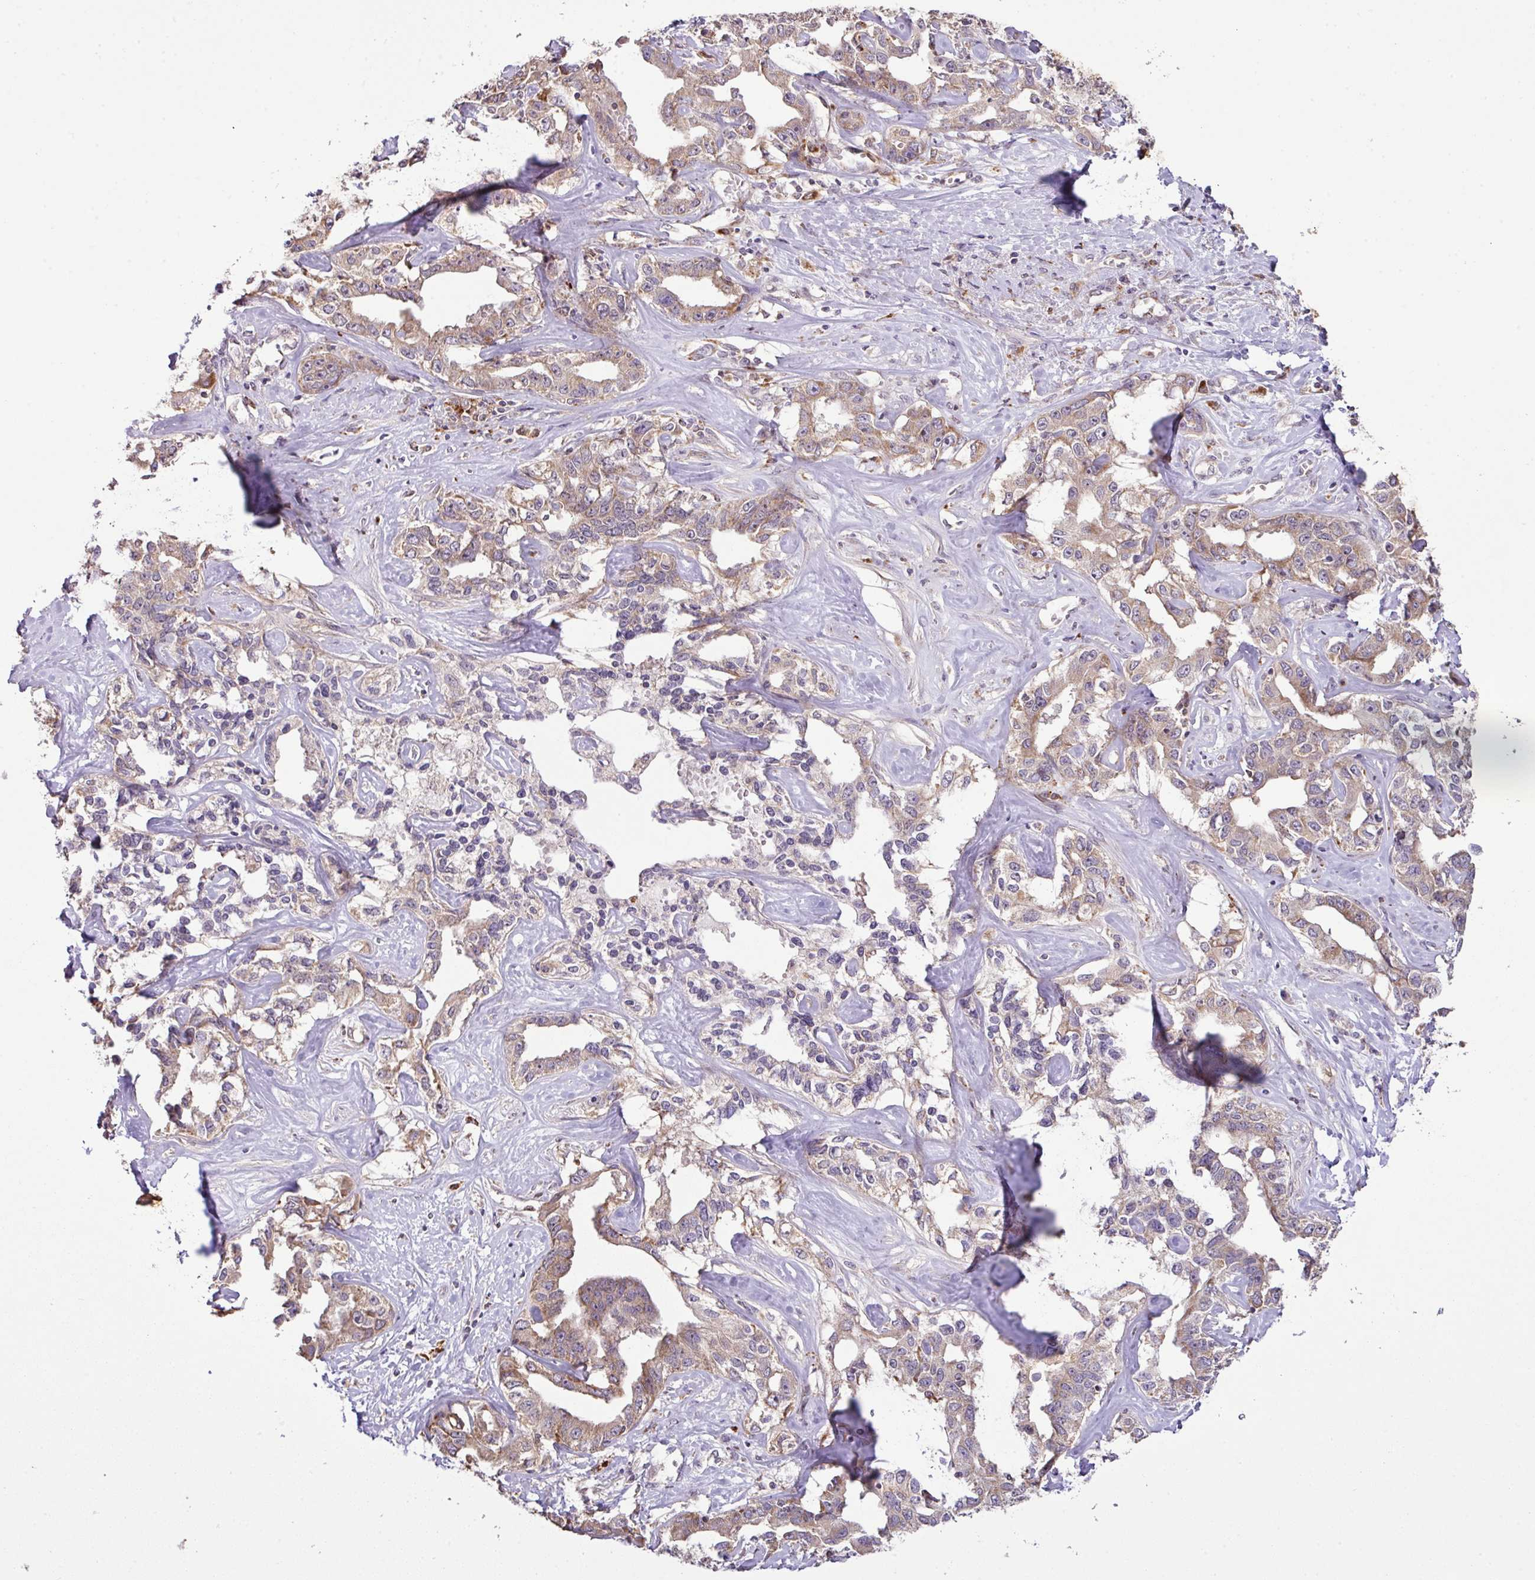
{"staining": {"intensity": "moderate", "quantity": "25%-75%", "location": "cytoplasmic/membranous"}, "tissue": "liver cancer", "cell_type": "Tumor cells", "image_type": "cancer", "snomed": [{"axis": "morphology", "description": "Cholangiocarcinoma"}, {"axis": "topography", "description": "Liver"}], "caption": "Immunohistochemistry (IHC) staining of cholangiocarcinoma (liver), which reveals medium levels of moderate cytoplasmic/membranous positivity in about 25%-75% of tumor cells indicating moderate cytoplasmic/membranous protein expression. The staining was performed using DAB (brown) for protein detection and nuclei were counterstained in hematoxylin (blue).", "gene": "SMCO4", "patient": {"sex": "male", "age": 59}}